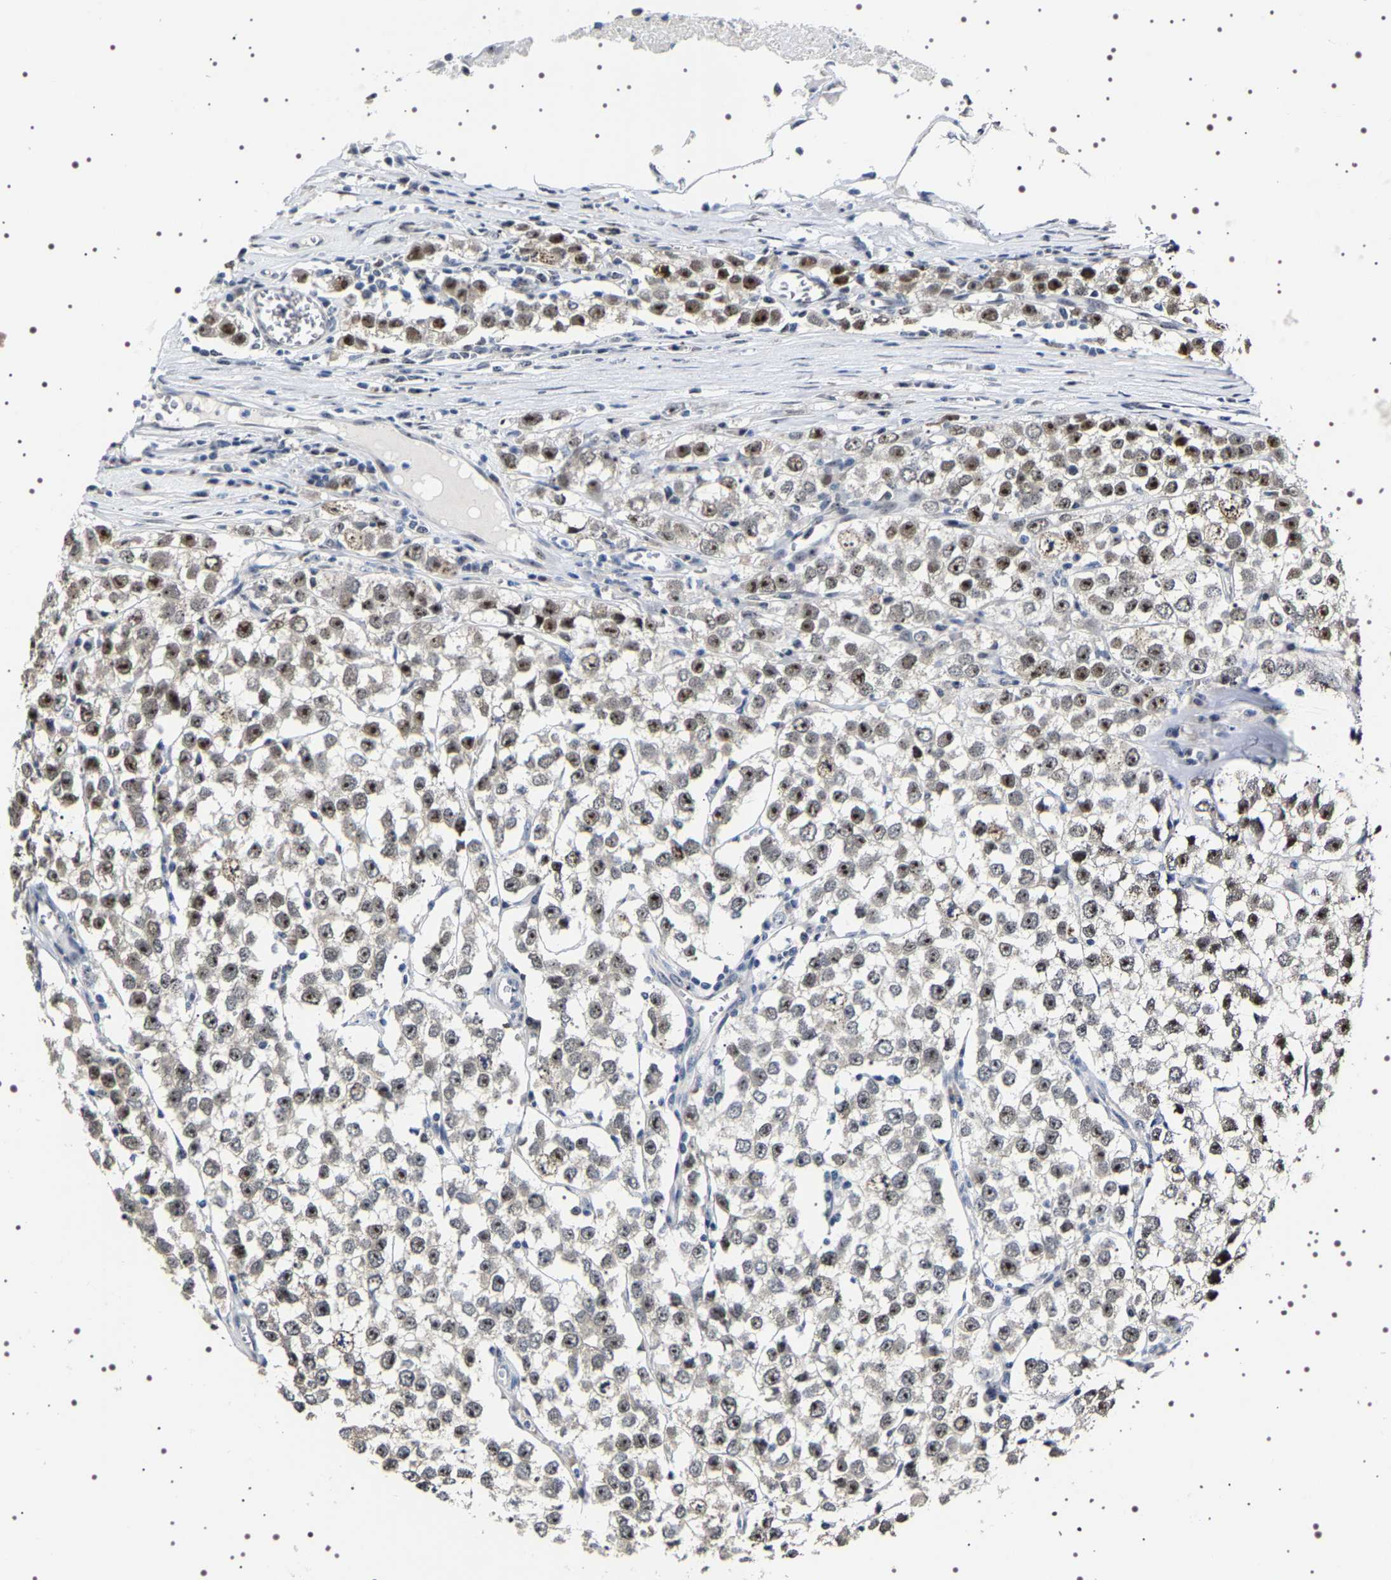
{"staining": {"intensity": "moderate", "quantity": "25%-75%", "location": "nuclear"}, "tissue": "testis cancer", "cell_type": "Tumor cells", "image_type": "cancer", "snomed": [{"axis": "morphology", "description": "Seminoma, NOS"}, {"axis": "morphology", "description": "Carcinoma, Embryonal, NOS"}, {"axis": "topography", "description": "Testis"}], "caption": "Human seminoma (testis) stained with a brown dye displays moderate nuclear positive expression in approximately 25%-75% of tumor cells.", "gene": "GNL3", "patient": {"sex": "male", "age": 52}}